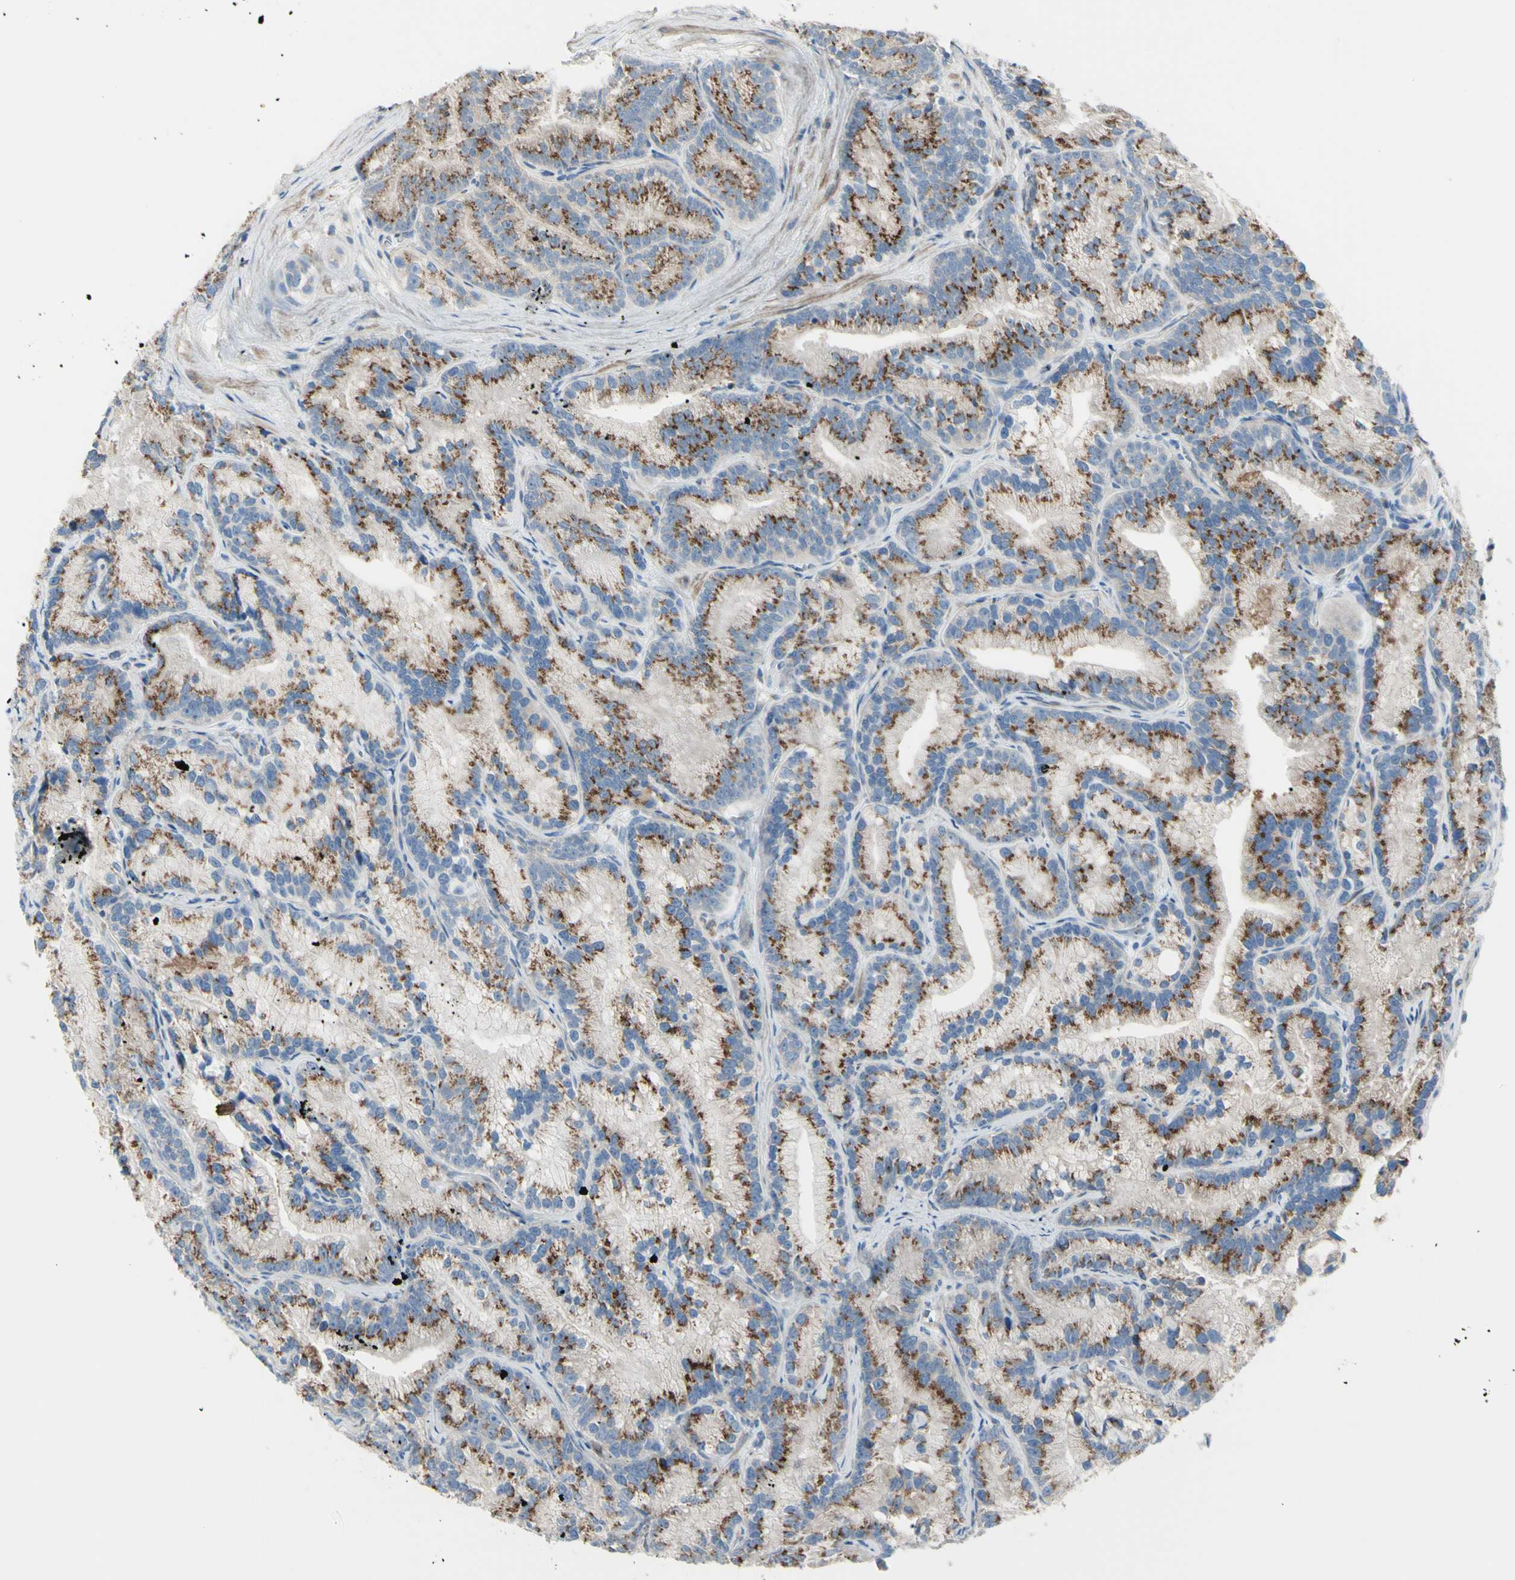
{"staining": {"intensity": "moderate", "quantity": ">75%", "location": "cytoplasmic/membranous"}, "tissue": "prostate cancer", "cell_type": "Tumor cells", "image_type": "cancer", "snomed": [{"axis": "morphology", "description": "Adenocarcinoma, Low grade"}, {"axis": "topography", "description": "Prostate"}], "caption": "Moderate cytoplasmic/membranous protein positivity is identified in about >75% of tumor cells in prostate cancer (adenocarcinoma (low-grade)). The staining was performed using DAB (3,3'-diaminobenzidine), with brown indicating positive protein expression. Nuclei are stained blue with hematoxylin.", "gene": "B4GALT3", "patient": {"sex": "male", "age": 89}}